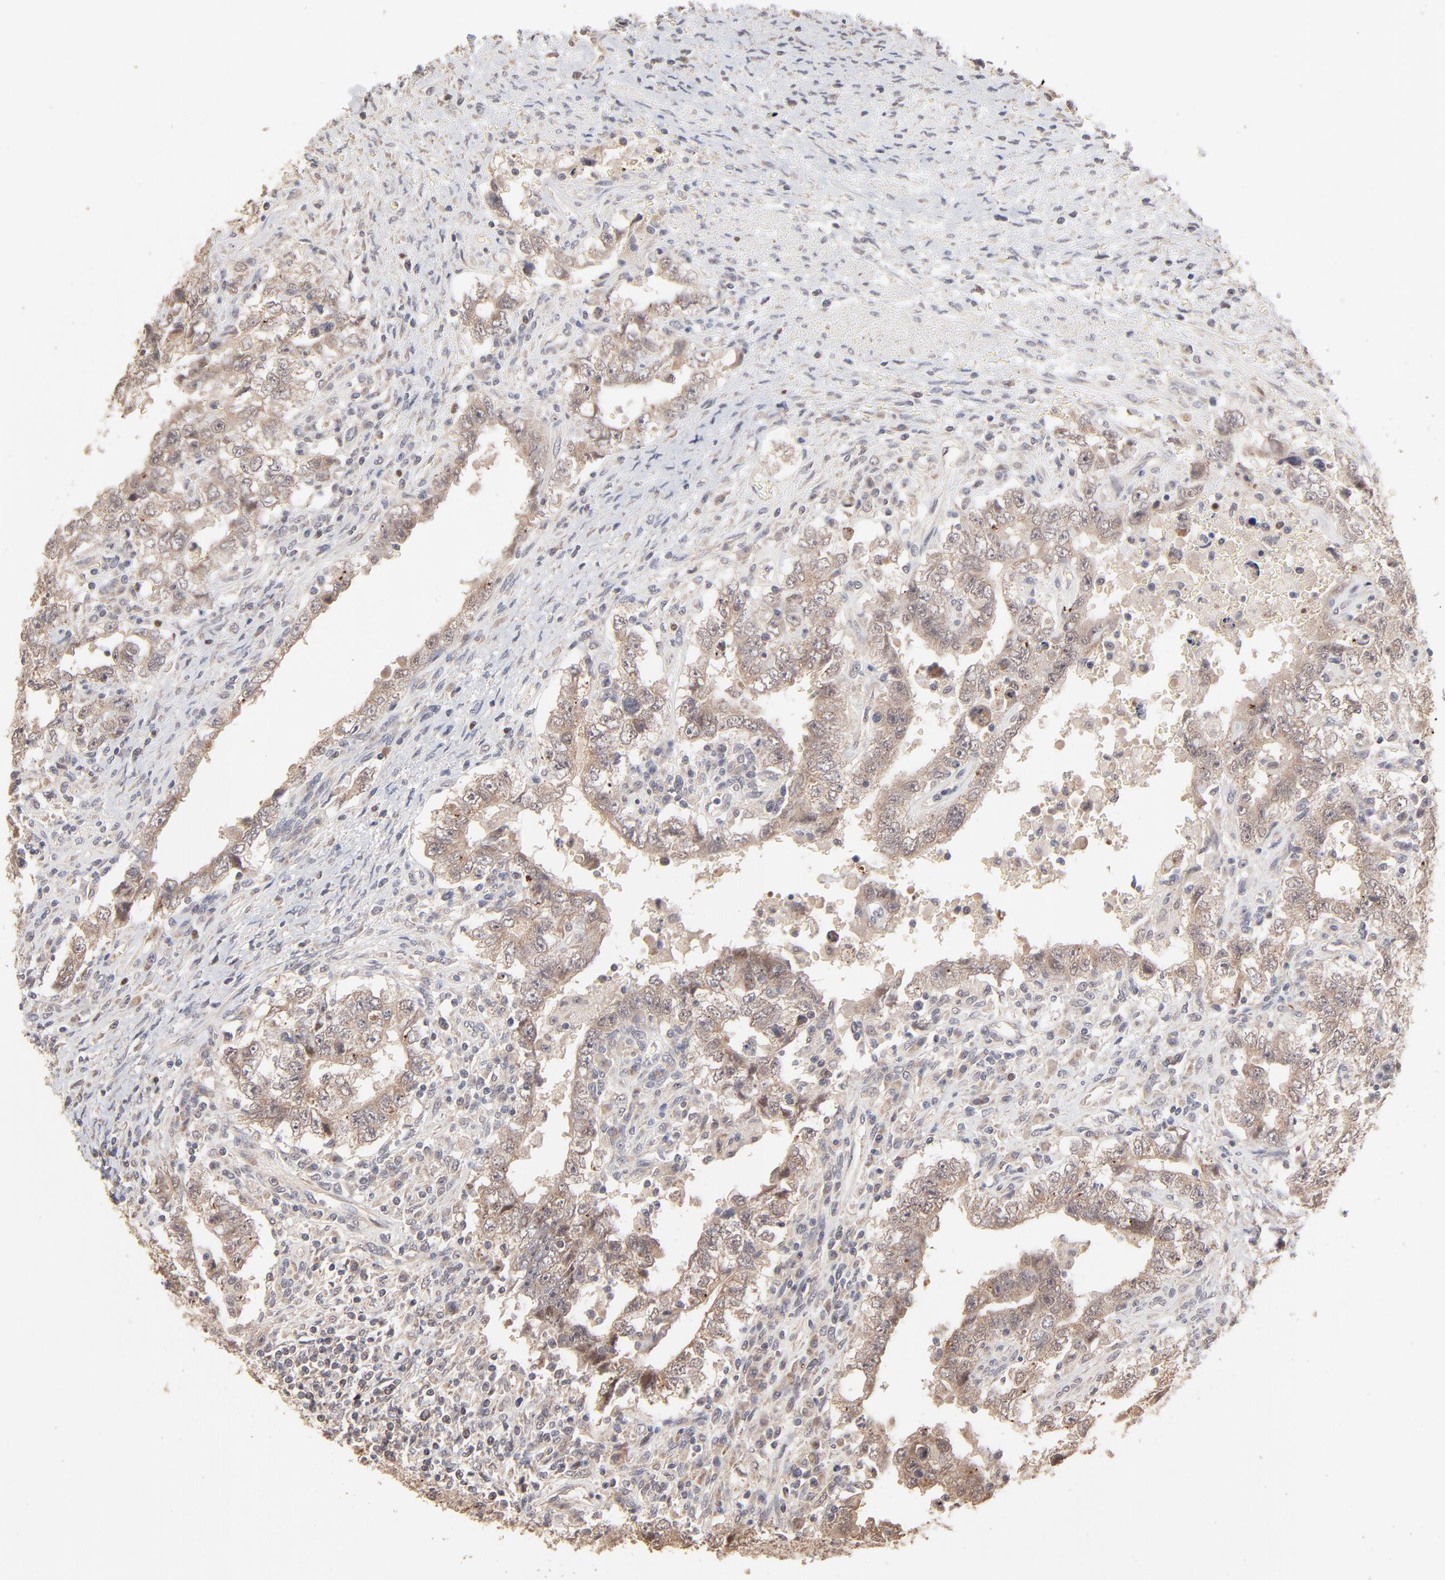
{"staining": {"intensity": "weak", "quantity": ">75%", "location": "cytoplasmic/membranous"}, "tissue": "testis cancer", "cell_type": "Tumor cells", "image_type": "cancer", "snomed": [{"axis": "morphology", "description": "Carcinoma, Embryonal, NOS"}, {"axis": "topography", "description": "Testis"}], "caption": "Testis cancer (embryonal carcinoma) stained with DAB (3,3'-diaminobenzidine) IHC demonstrates low levels of weak cytoplasmic/membranous expression in approximately >75% of tumor cells. (IHC, brightfield microscopy, high magnification).", "gene": "MSL2", "patient": {"sex": "male", "age": 26}}